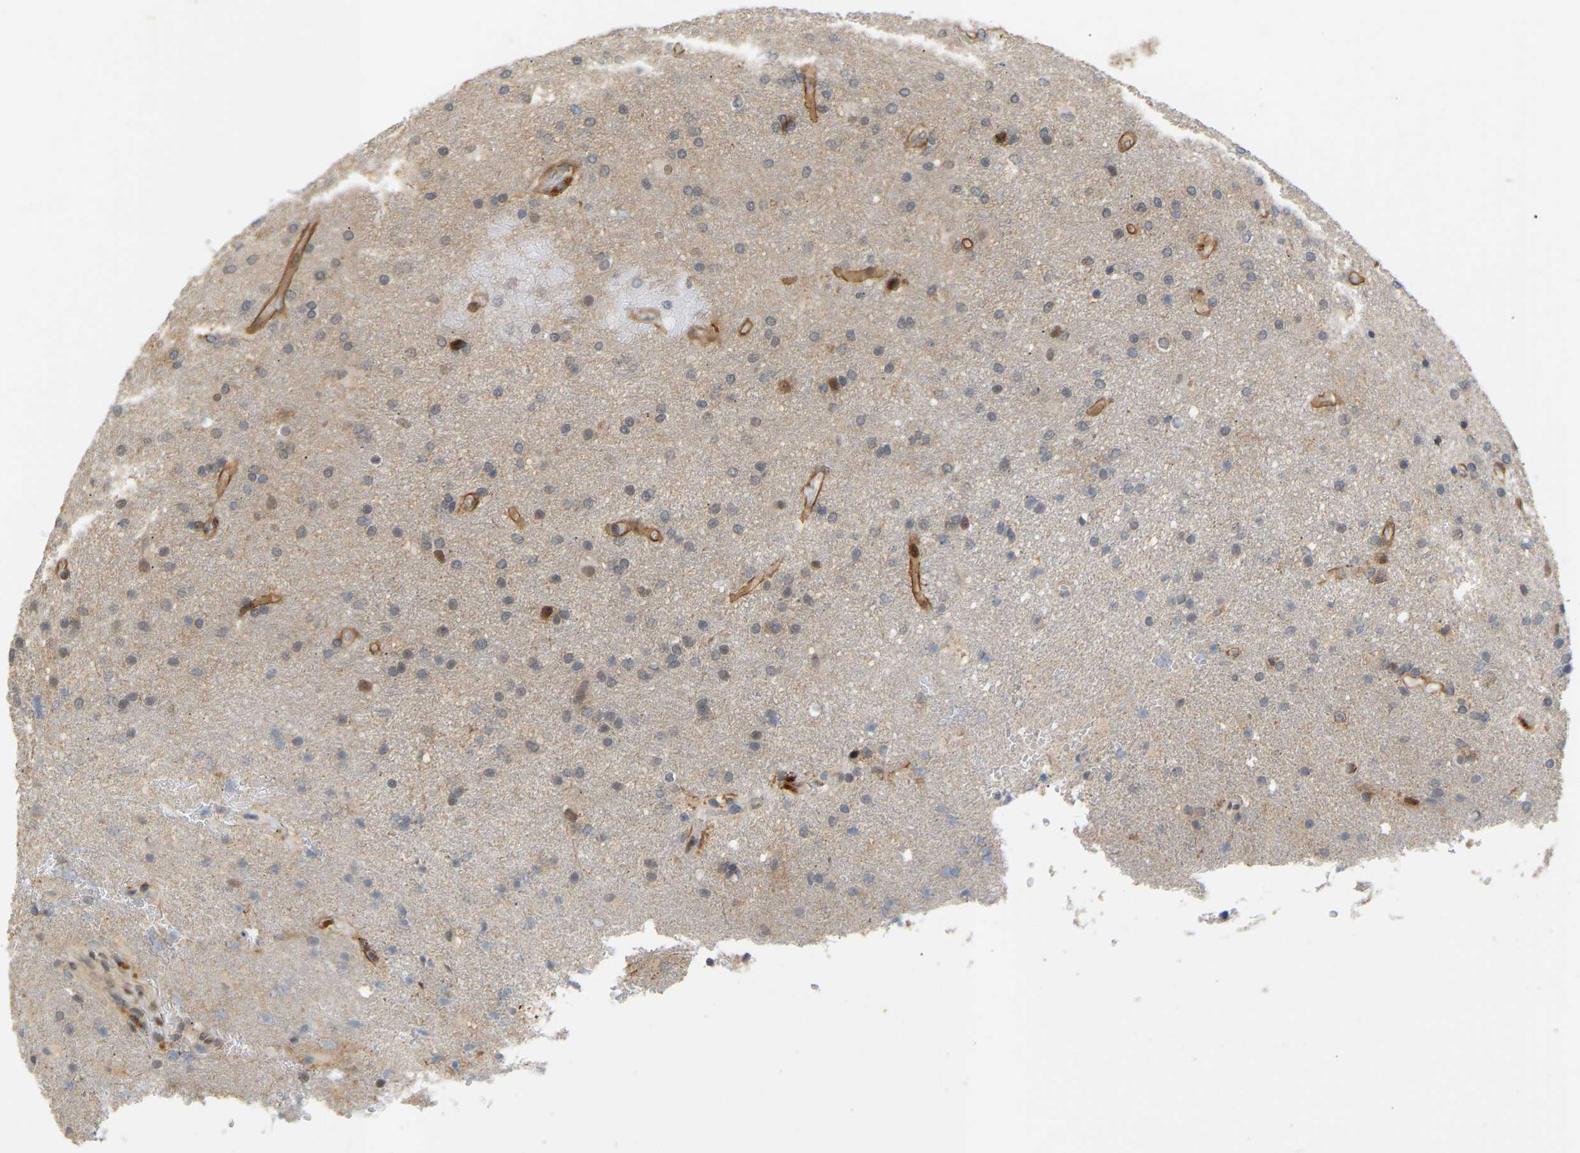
{"staining": {"intensity": "weak", "quantity": "<25%", "location": "cytoplasmic/membranous,nuclear"}, "tissue": "glioma", "cell_type": "Tumor cells", "image_type": "cancer", "snomed": [{"axis": "morphology", "description": "Glioma, malignant, High grade"}, {"axis": "topography", "description": "Brain"}], "caption": "Human glioma stained for a protein using immunohistochemistry displays no positivity in tumor cells.", "gene": "PTPN4", "patient": {"sex": "male", "age": 72}}